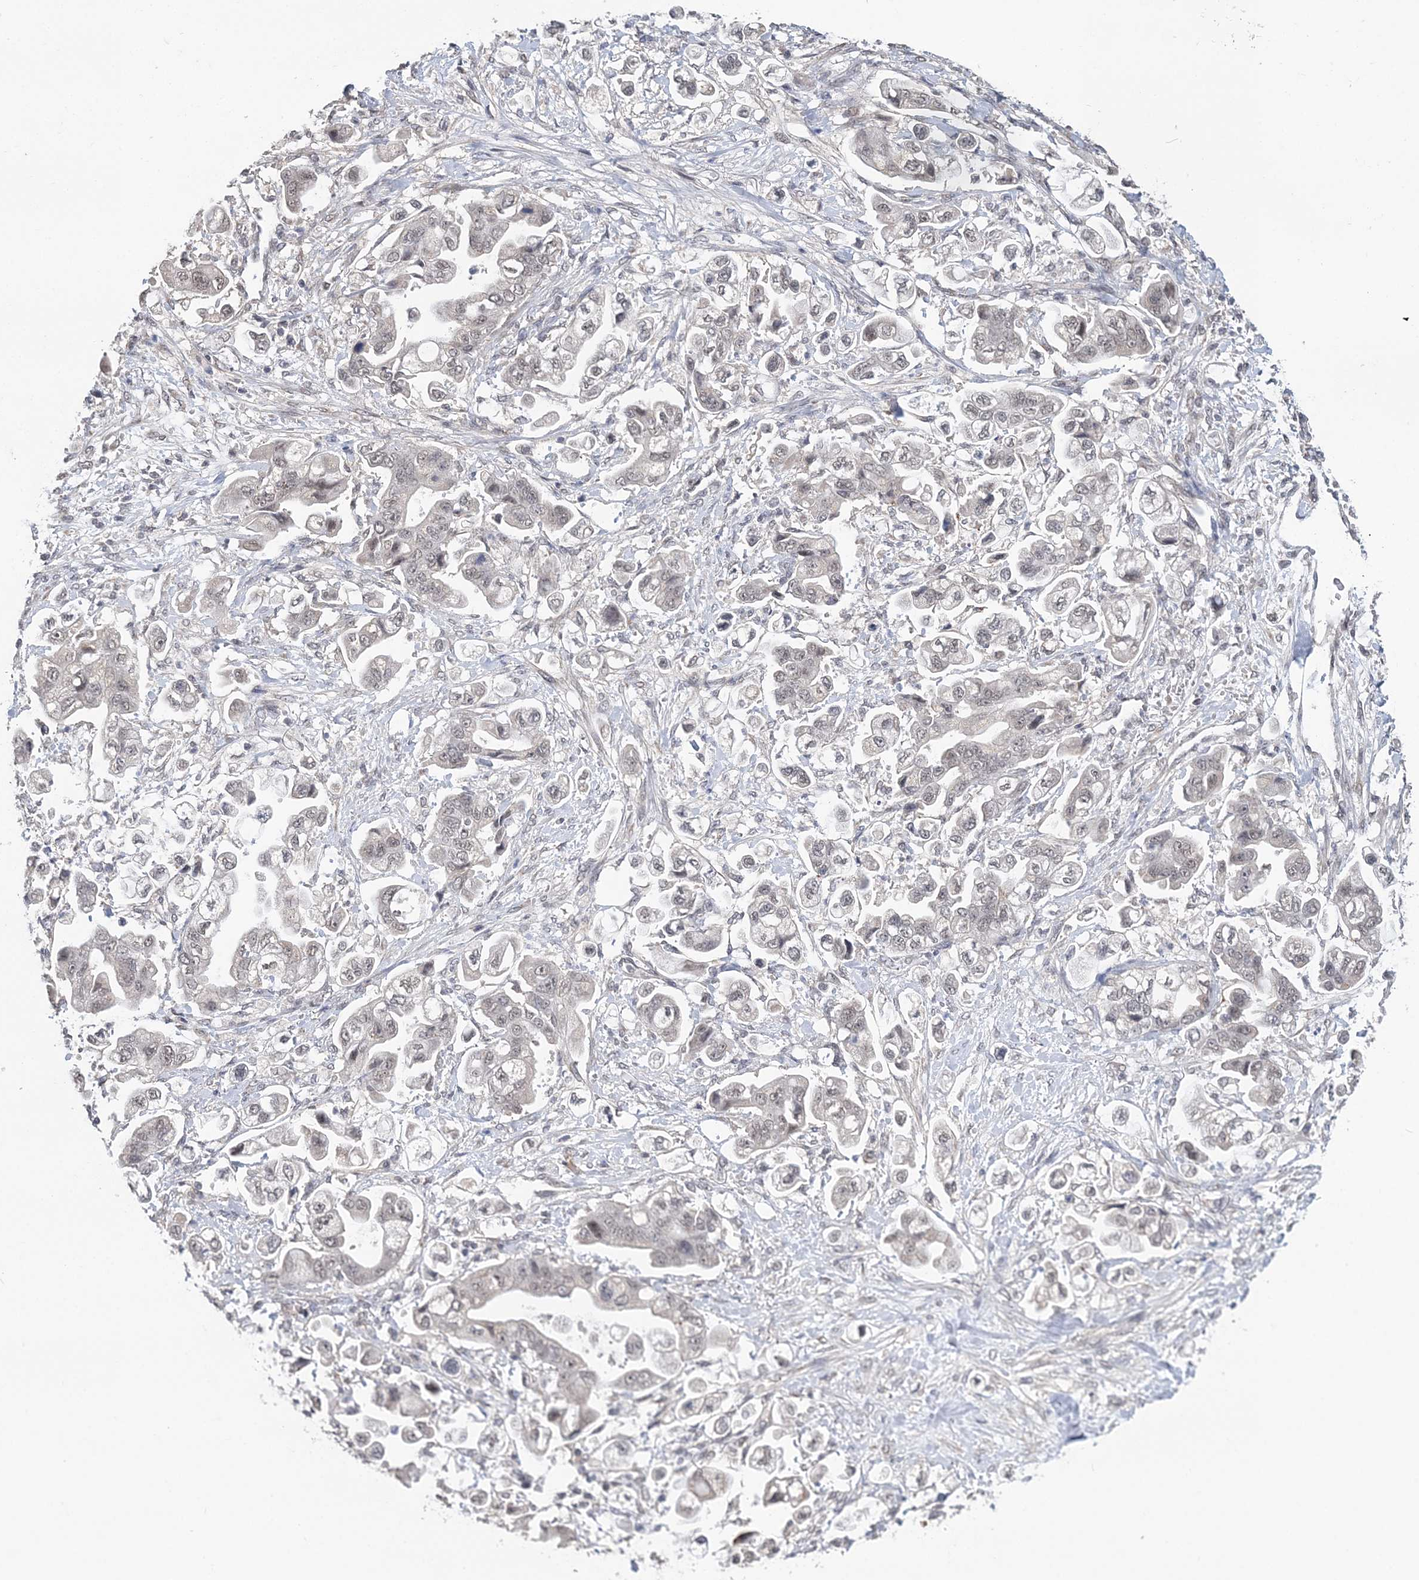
{"staining": {"intensity": "negative", "quantity": "none", "location": "none"}, "tissue": "stomach cancer", "cell_type": "Tumor cells", "image_type": "cancer", "snomed": [{"axis": "morphology", "description": "Adenocarcinoma, NOS"}, {"axis": "topography", "description": "Stomach"}], "caption": "A micrograph of human stomach adenocarcinoma is negative for staining in tumor cells.", "gene": "TSHZ2", "patient": {"sex": "male", "age": 62}}